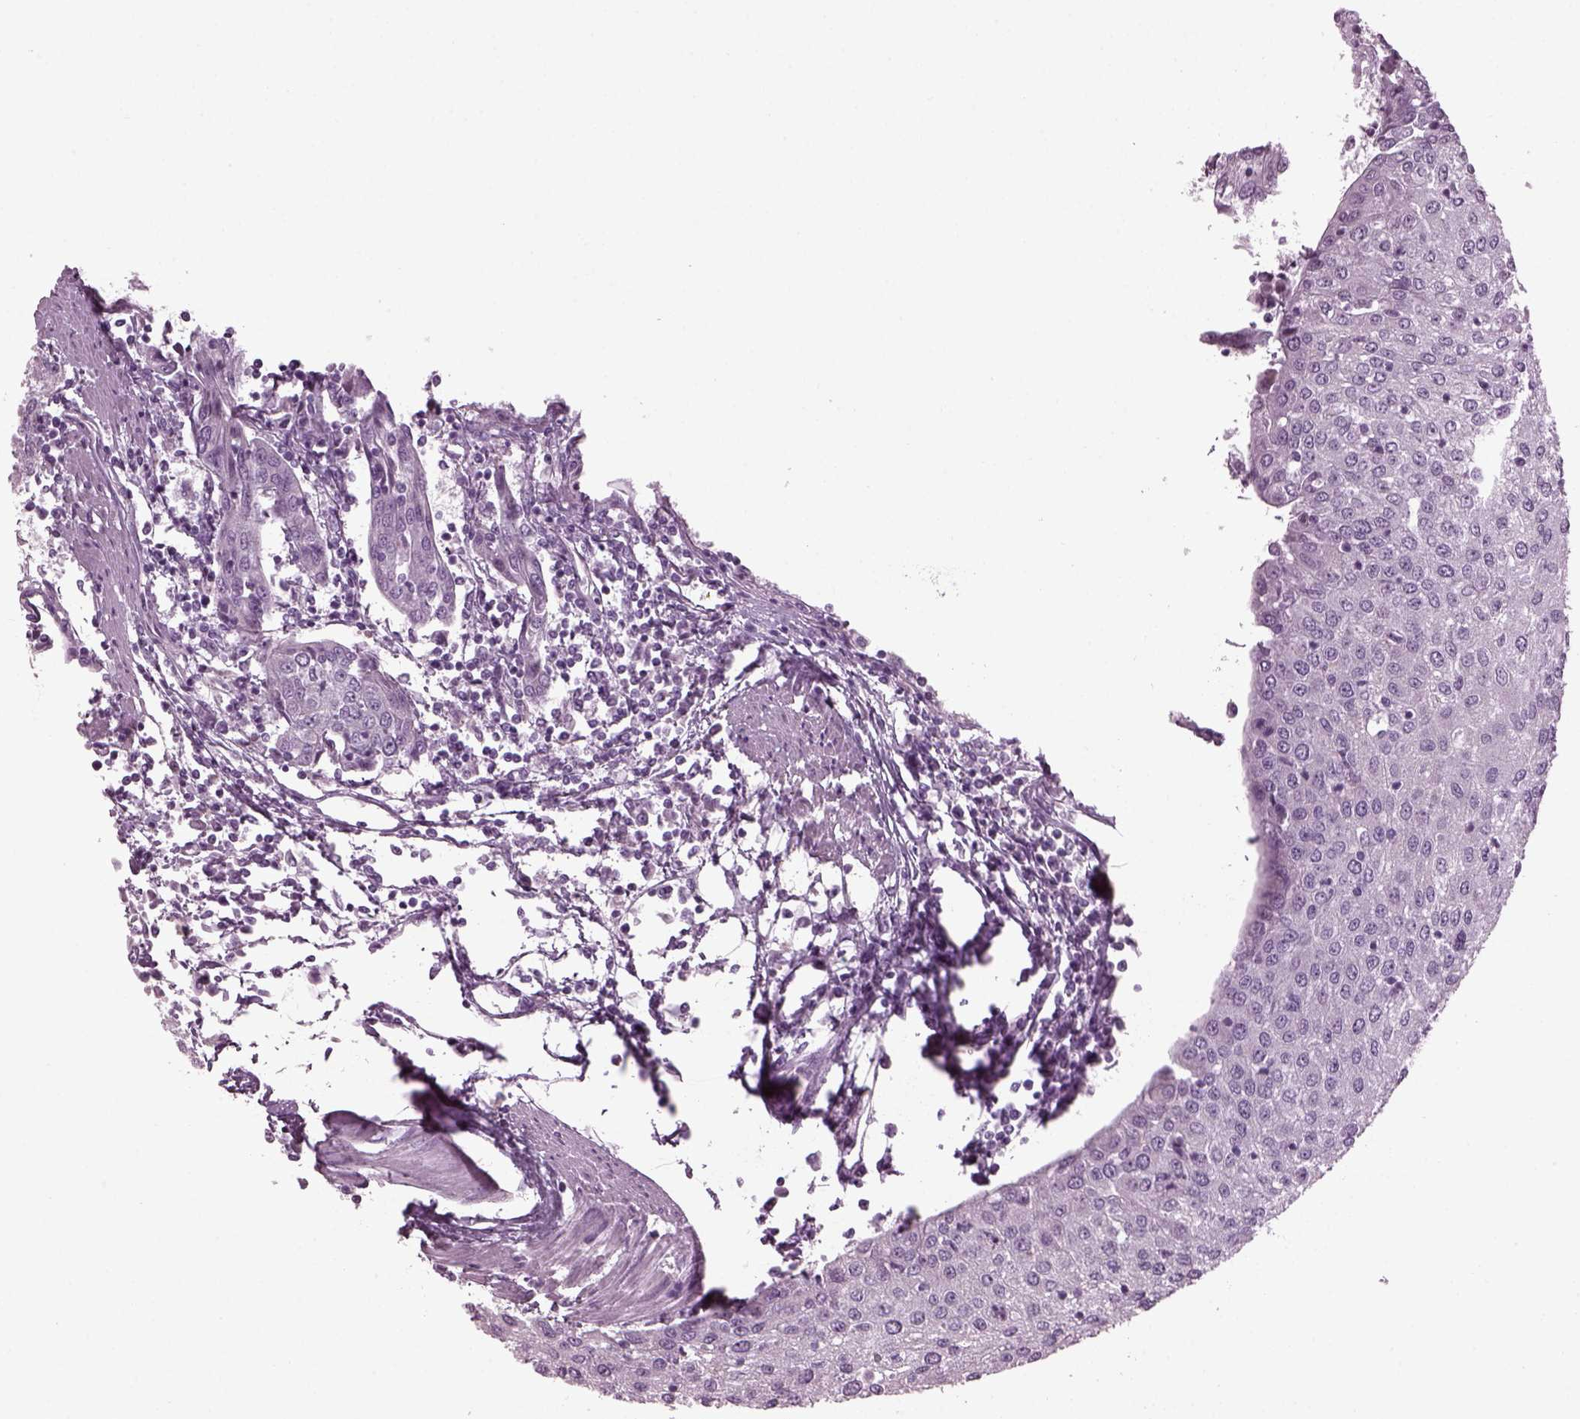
{"staining": {"intensity": "negative", "quantity": "none", "location": "none"}, "tissue": "urothelial cancer", "cell_type": "Tumor cells", "image_type": "cancer", "snomed": [{"axis": "morphology", "description": "Urothelial carcinoma, High grade"}, {"axis": "topography", "description": "Urinary bladder"}], "caption": "IHC of human urothelial cancer demonstrates no staining in tumor cells.", "gene": "DPYSL5", "patient": {"sex": "female", "age": 85}}